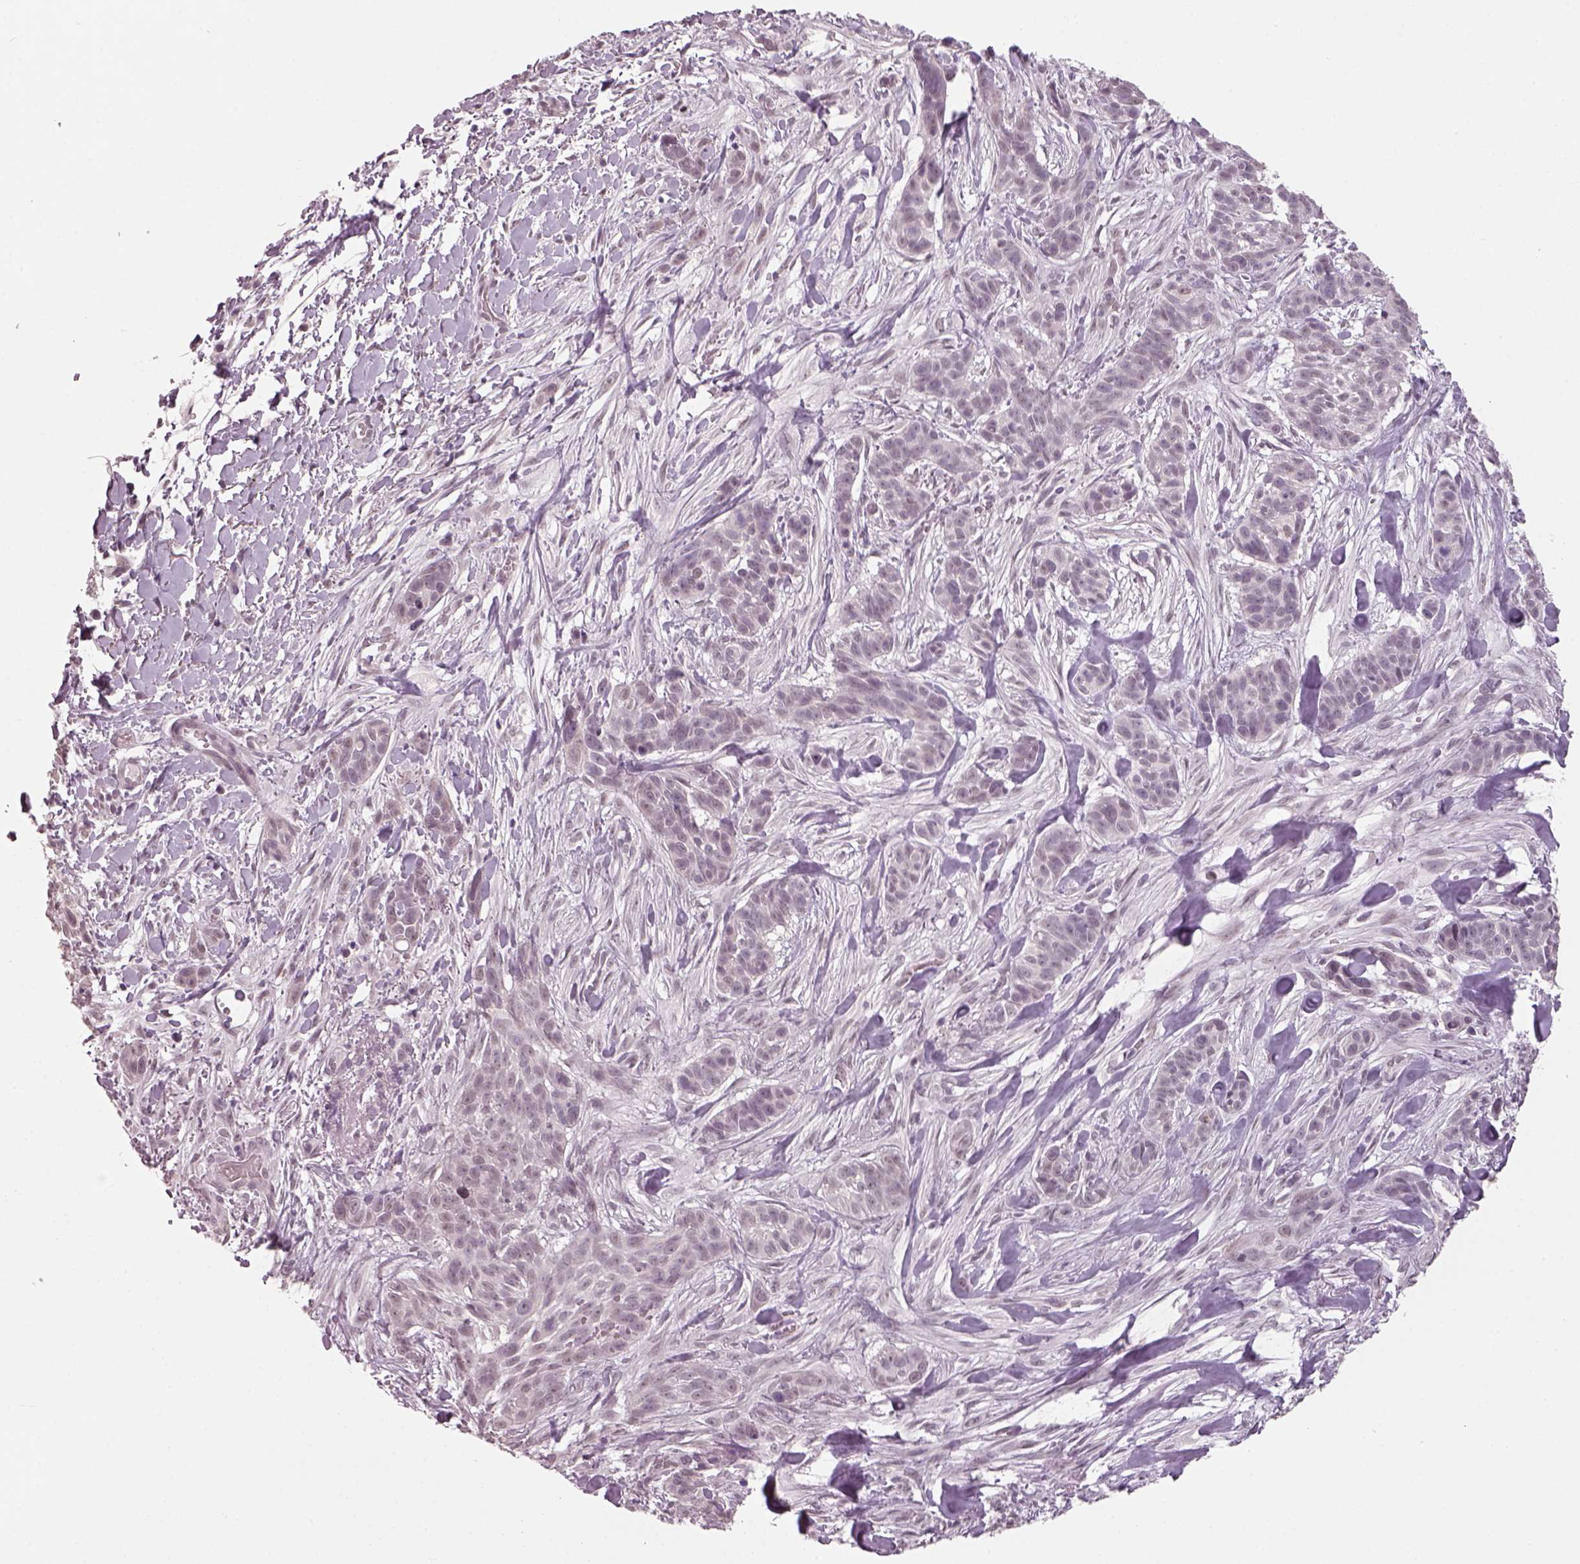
{"staining": {"intensity": "negative", "quantity": "none", "location": "none"}, "tissue": "skin cancer", "cell_type": "Tumor cells", "image_type": "cancer", "snomed": [{"axis": "morphology", "description": "Basal cell carcinoma"}, {"axis": "topography", "description": "Skin"}], "caption": "Tumor cells are negative for brown protein staining in basal cell carcinoma (skin).", "gene": "NAT8", "patient": {"sex": "male", "age": 87}}